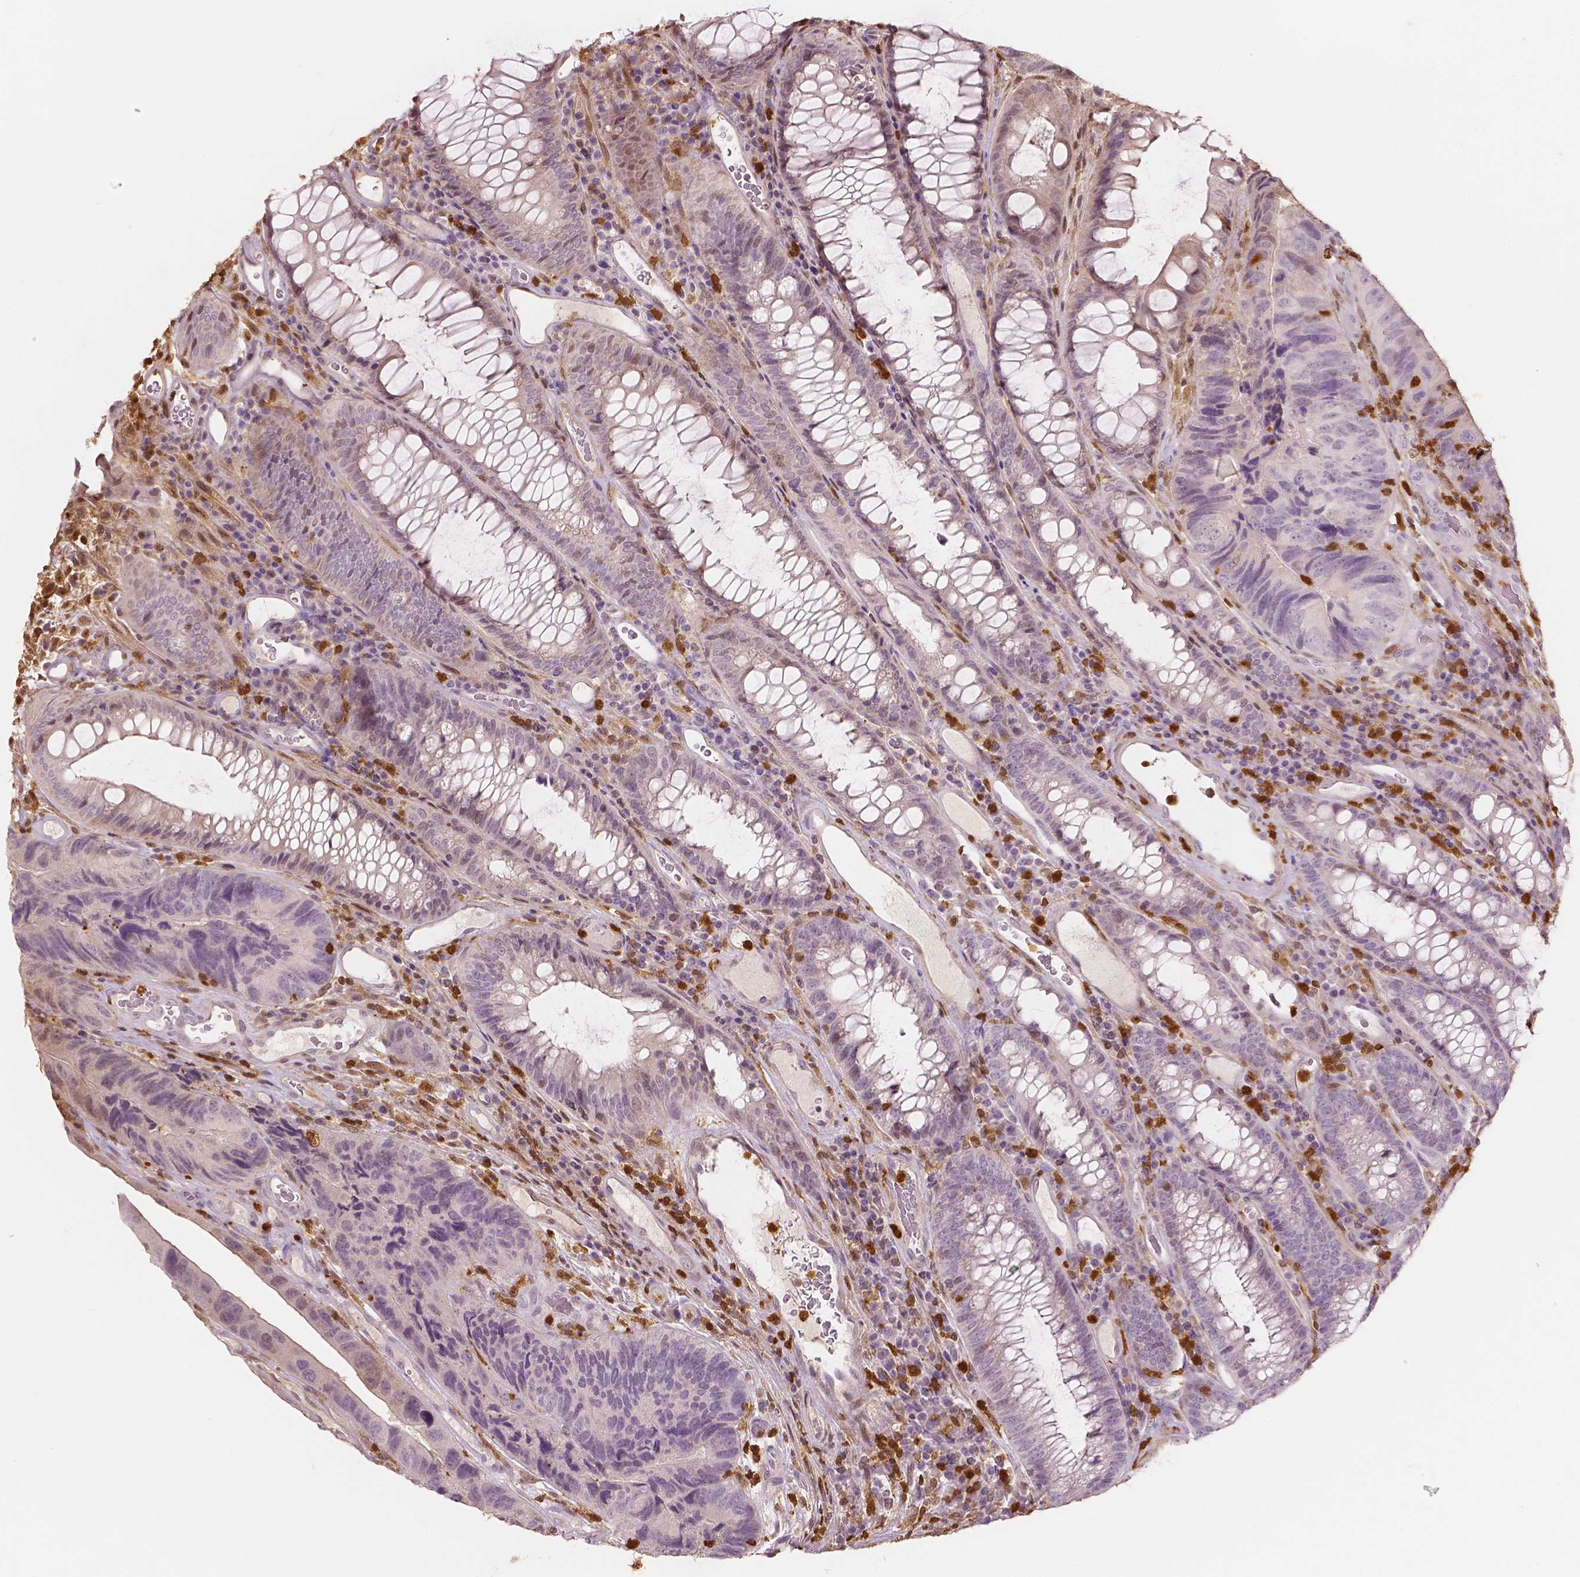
{"staining": {"intensity": "negative", "quantity": "none", "location": "none"}, "tissue": "colorectal cancer", "cell_type": "Tumor cells", "image_type": "cancer", "snomed": [{"axis": "morphology", "description": "Adenocarcinoma, NOS"}, {"axis": "topography", "description": "Colon"}], "caption": "The micrograph shows no significant expression in tumor cells of colorectal cancer. (DAB immunohistochemistry visualized using brightfield microscopy, high magnification).", "gene": "S100A4", "patient": {"sex": "female", "age": 67}}